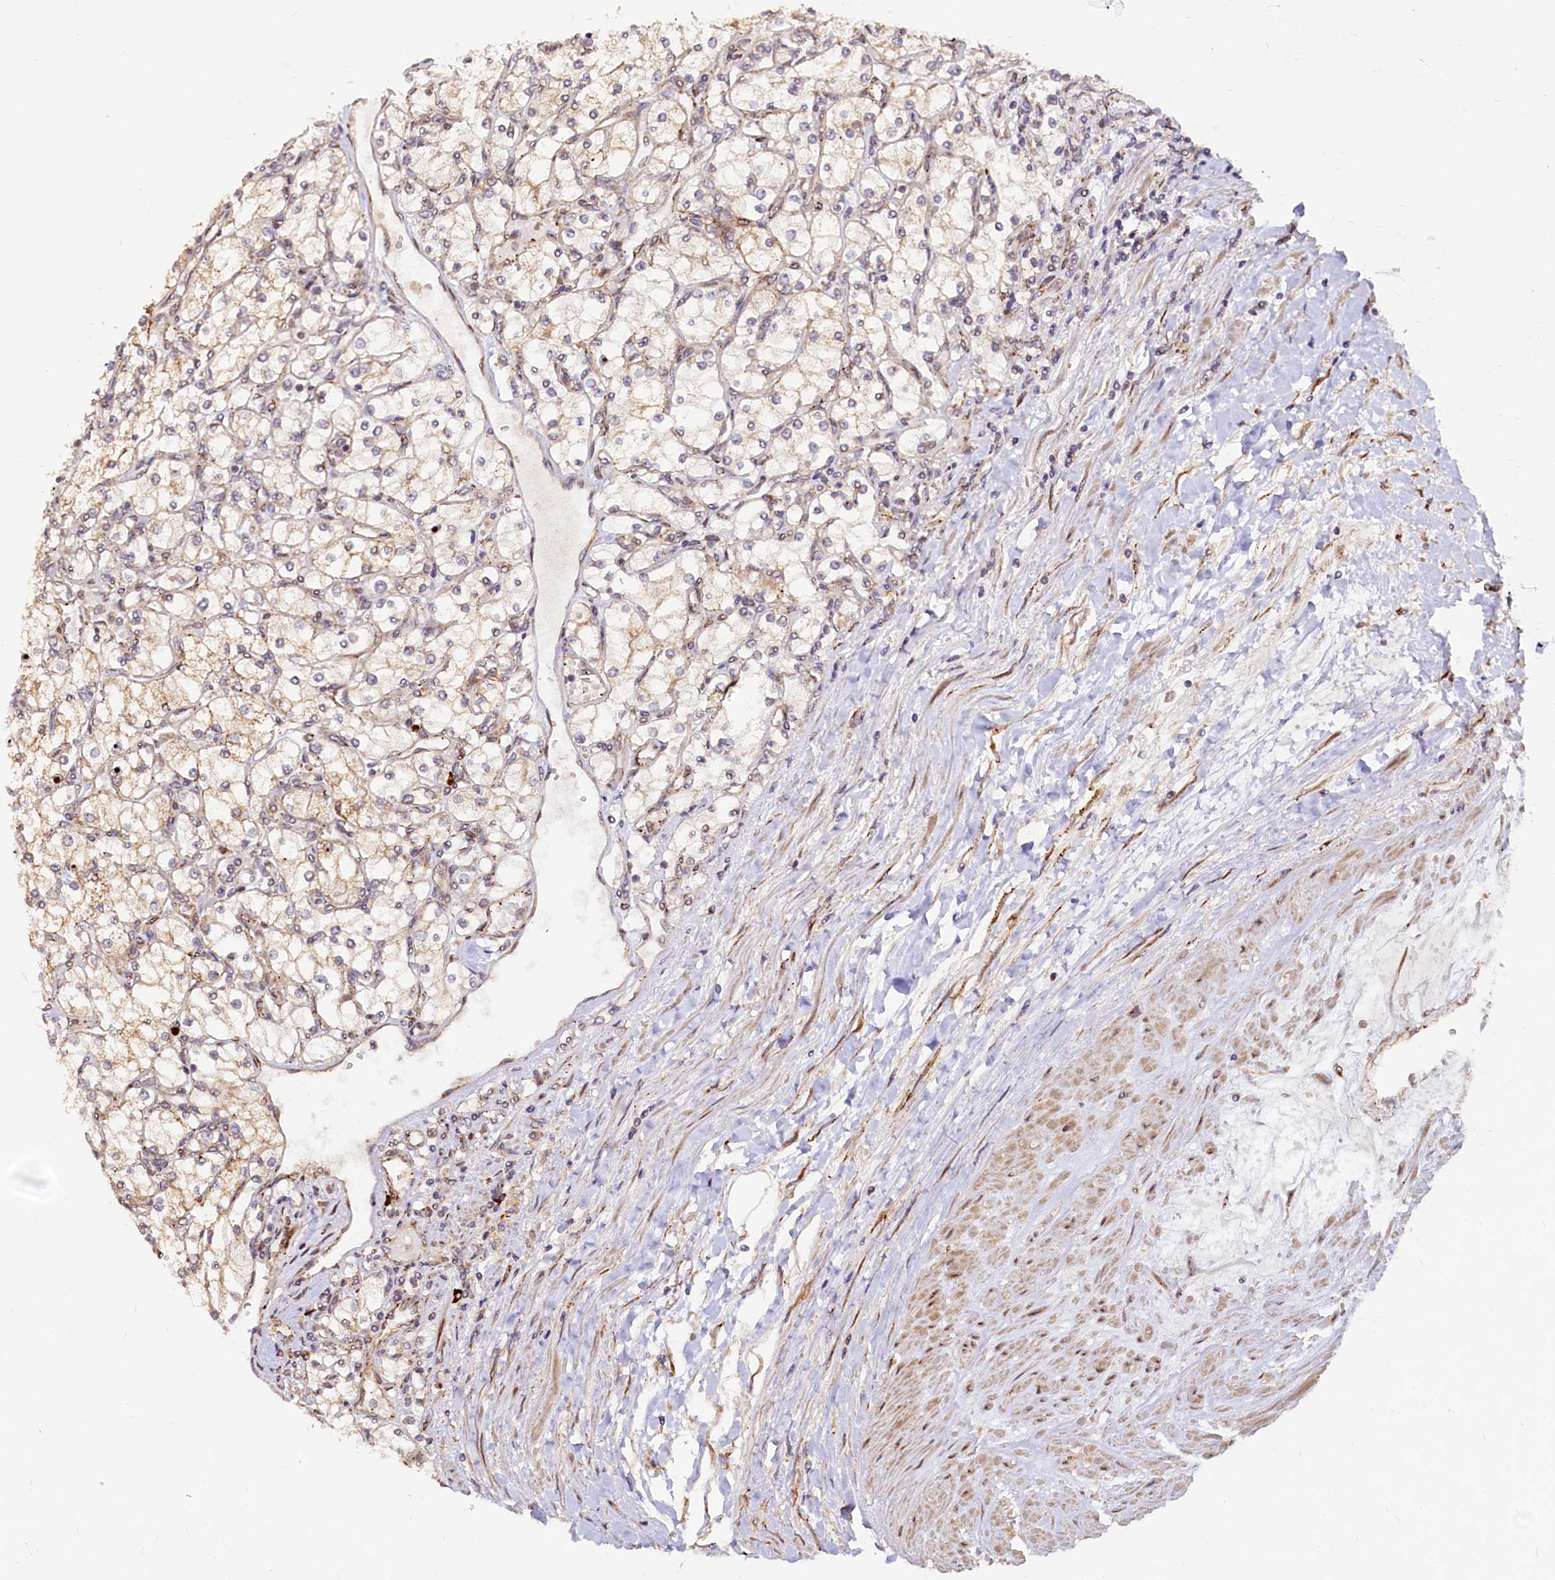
{"staining": {"intensity": "weak", "quantity": "25%-75%", "location": "cytoplasmic/membranous"}, "tissue": "renal cancer", "cell_type": "Tumor cells", "image_type": "cancer", "snomed": [{"axis": "morphology", "description": "Adenocarcinoma, NOS"}, {"axis": "topography", "description": "Kidney"}], "caption": "Adenocarcinoma (renal) stained for a protein (brown) demonstrates weak cytoplasmic/membranous positive expression in approximately 25%-75% of tumor cells.", "gene": "C5orf15", "patient": {"sex": "male", "age": 80}}